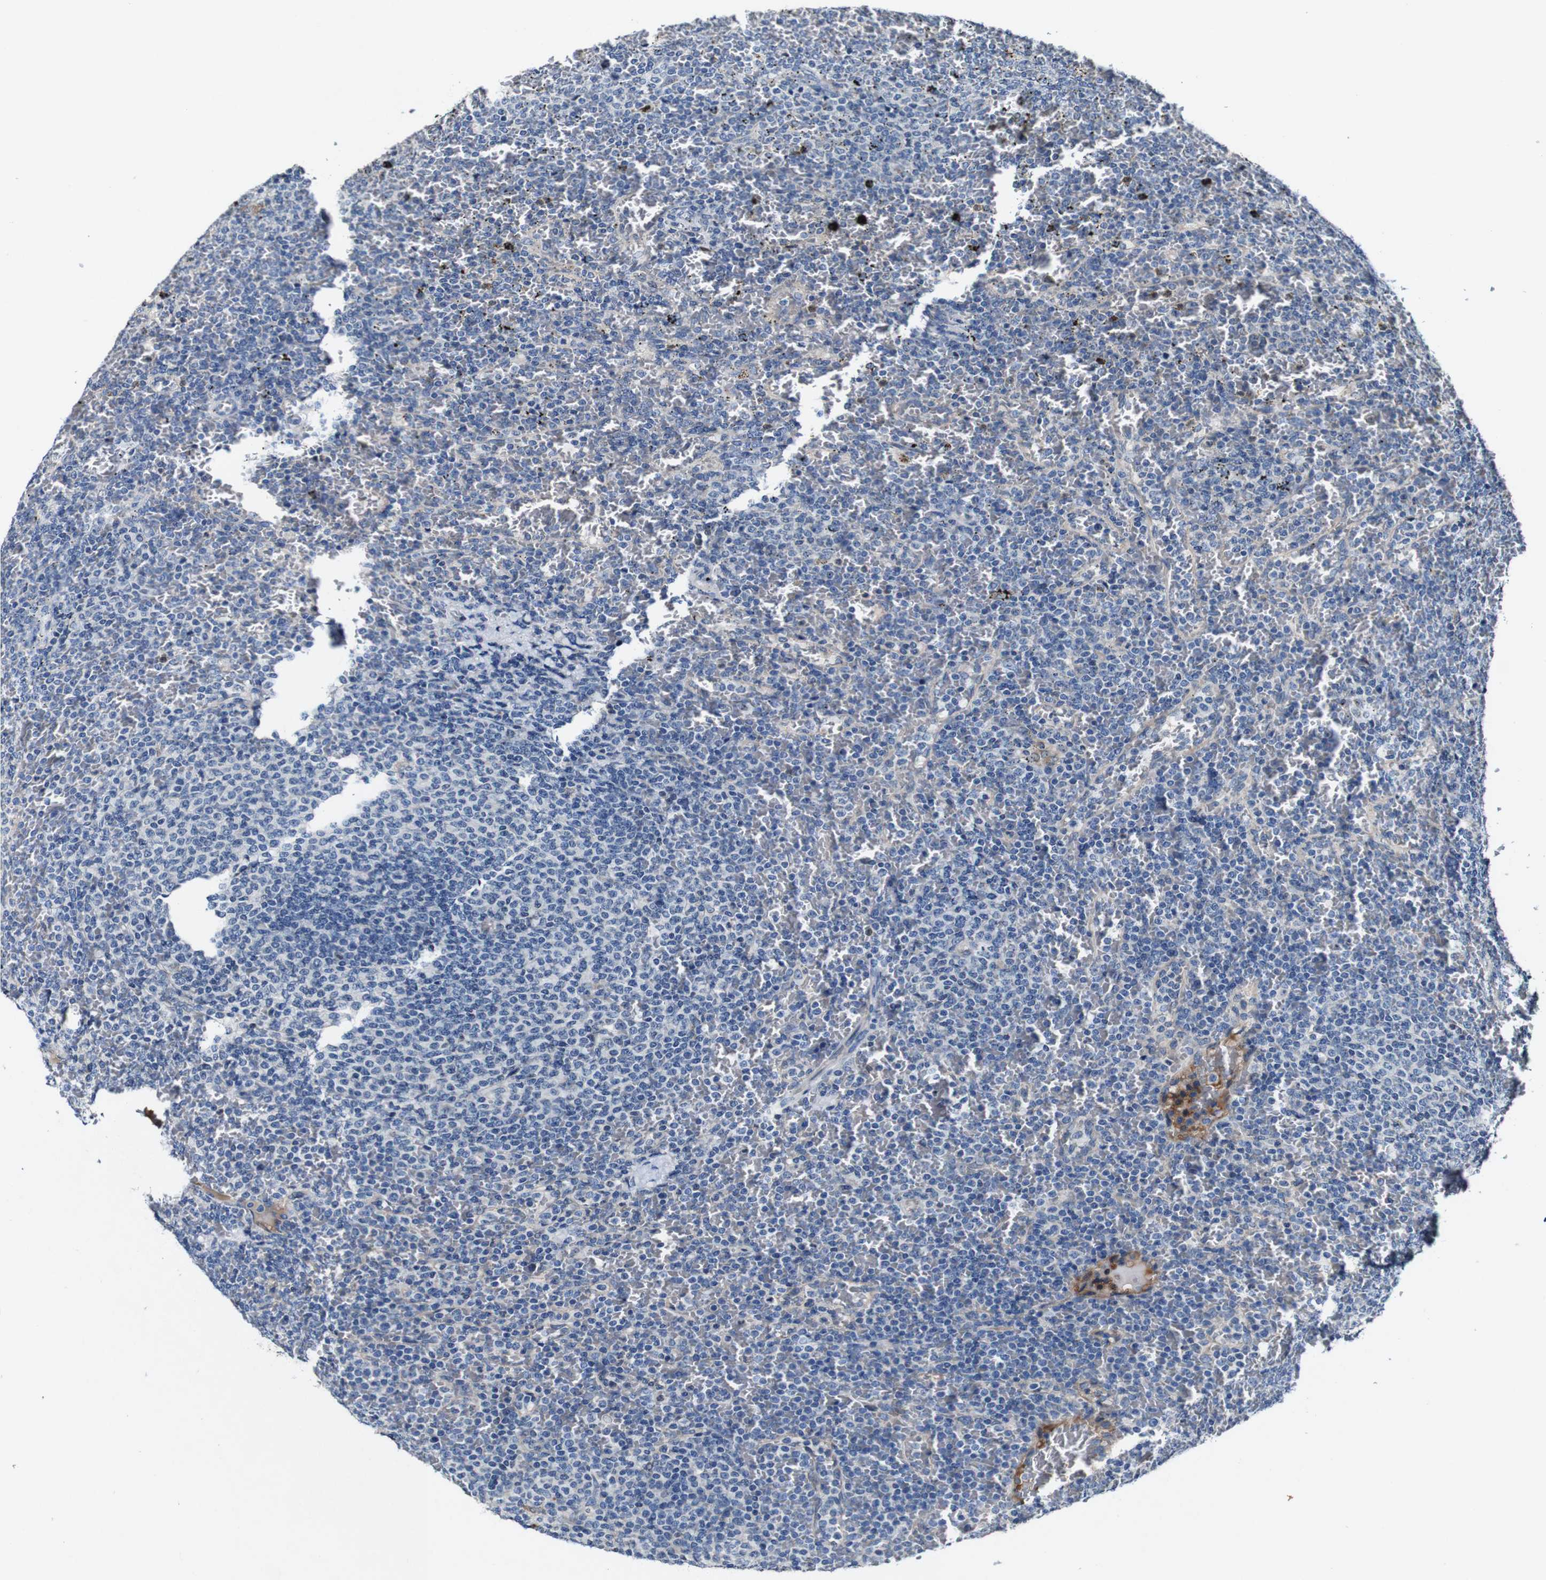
{"staining": {"intensity": "negative", "quantity": "none", "location": "none"}, "tissue": "lymphoma", "cell_type": "Tumor cells", "image_type": "cancer", "snomed": [{"axis": "morphology", "description": "Malignant lymphoma, non-Hodgkin's type, Low grade"}, {"axis": "topography", "description": "Spleen"}], "caption": "An IHC histopathology image of lymphoma is shown. There is no staining in tumor cells of lymphoma. (Stains: DAB (3,3'-diaminobenzidine) IHC with hematoxylin counter stain, Microscopy: brightfield microscopy at high magnification).", "gene": "GRAMD1A", "patient": {"sex": "female", "age": 77}}